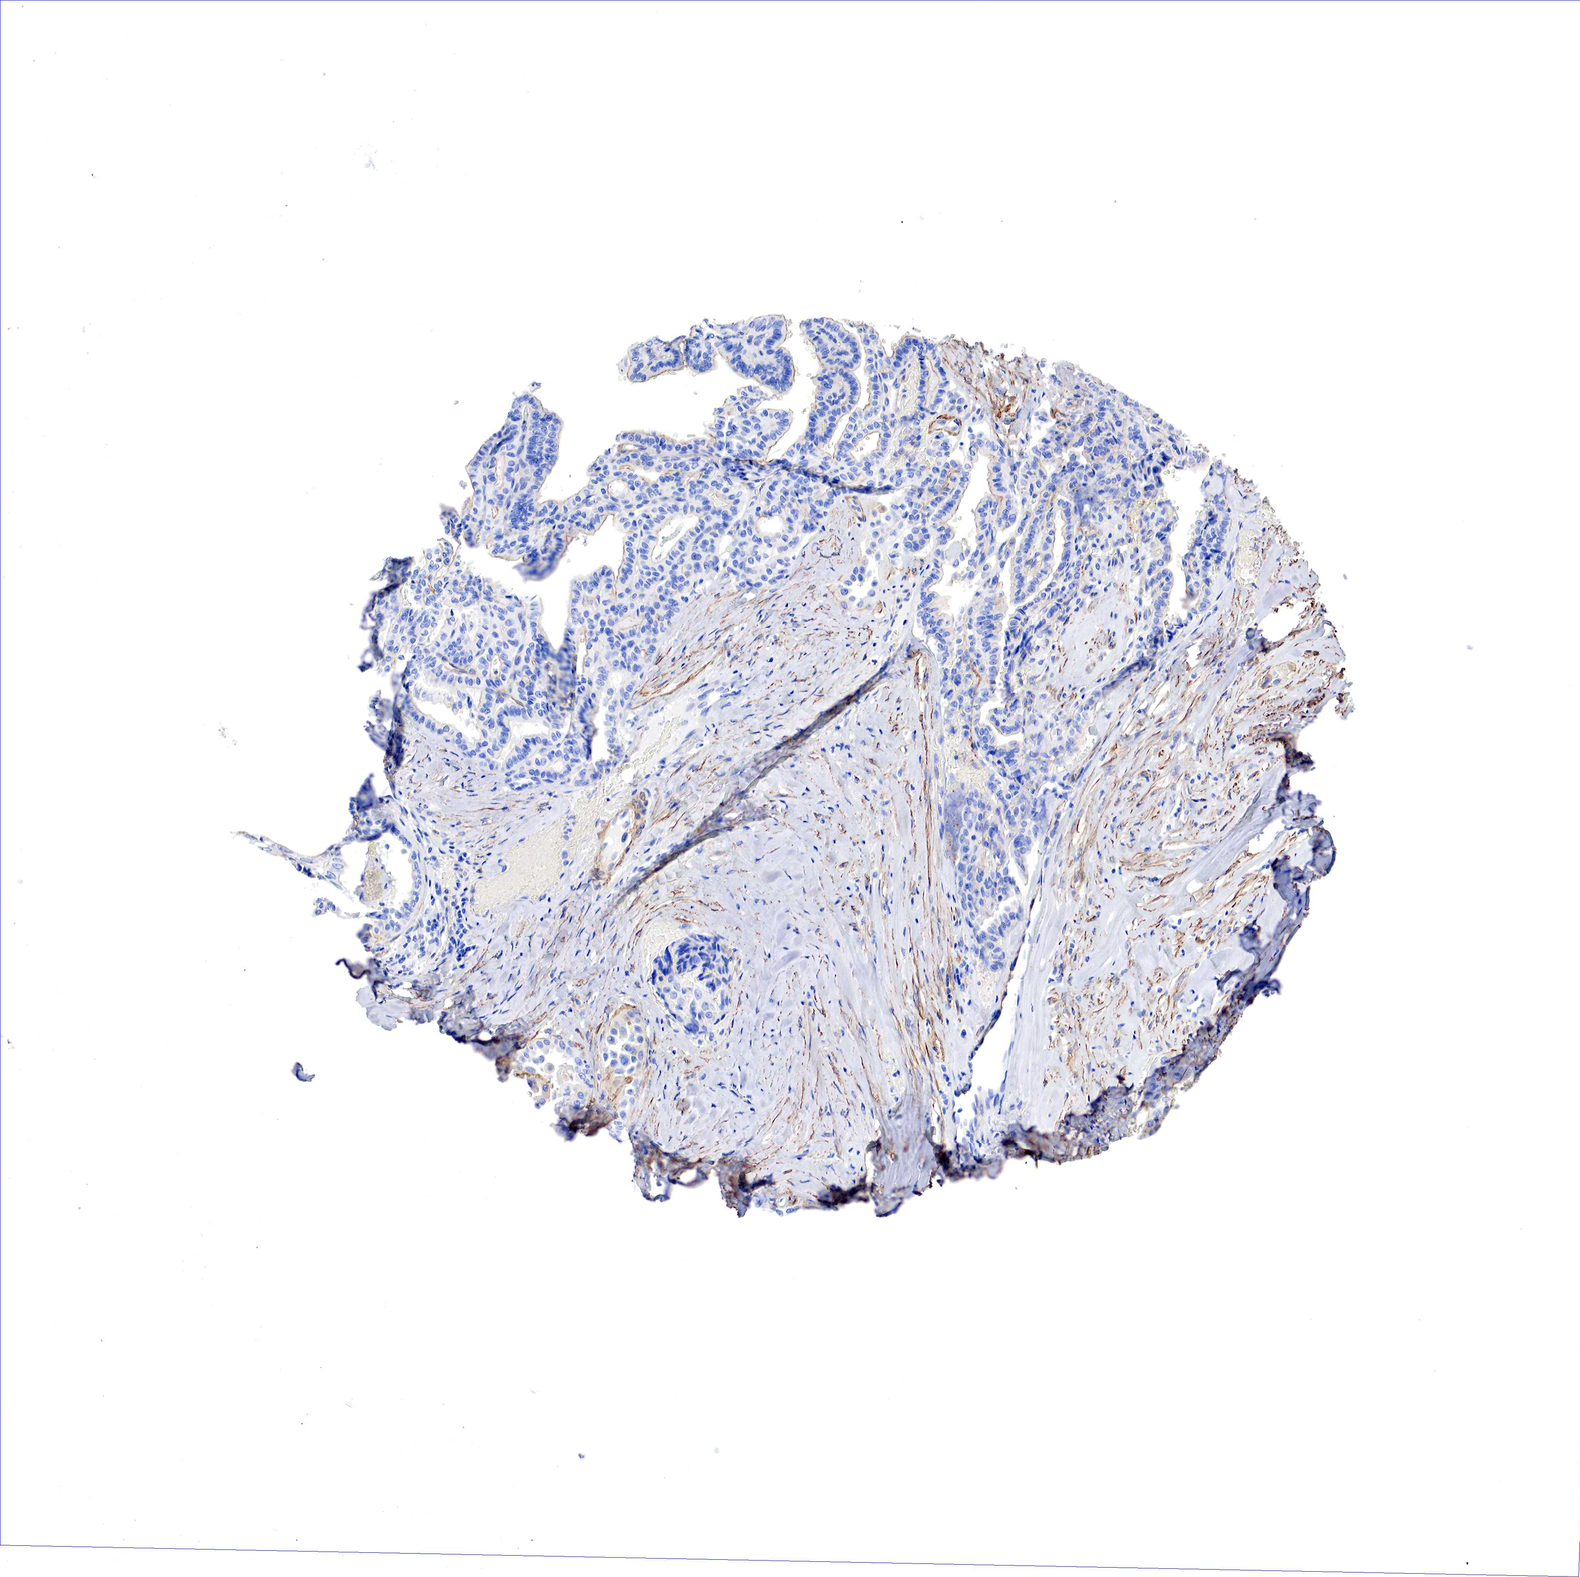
{"staining": {"intensity": "negative", "quantity": "none", "location": "none"}, "tissue": "thyroid cancer", "cell_type": "Tumor cells", "image_type": "cancer", "snomed": [{"axis": "morphology", "description": "Papillary adenocarcinoma, NOS"}, {"axis": "topography", "description": "Thyroid gland"}], "caption": "DAB (3,3'-diaminobenzidine) immunohistochemical staining of thyroid cancer shows no significant positivity in tumor cells.", "gene": "TPM1", "patient": {"sex": "male", "age": 87}}